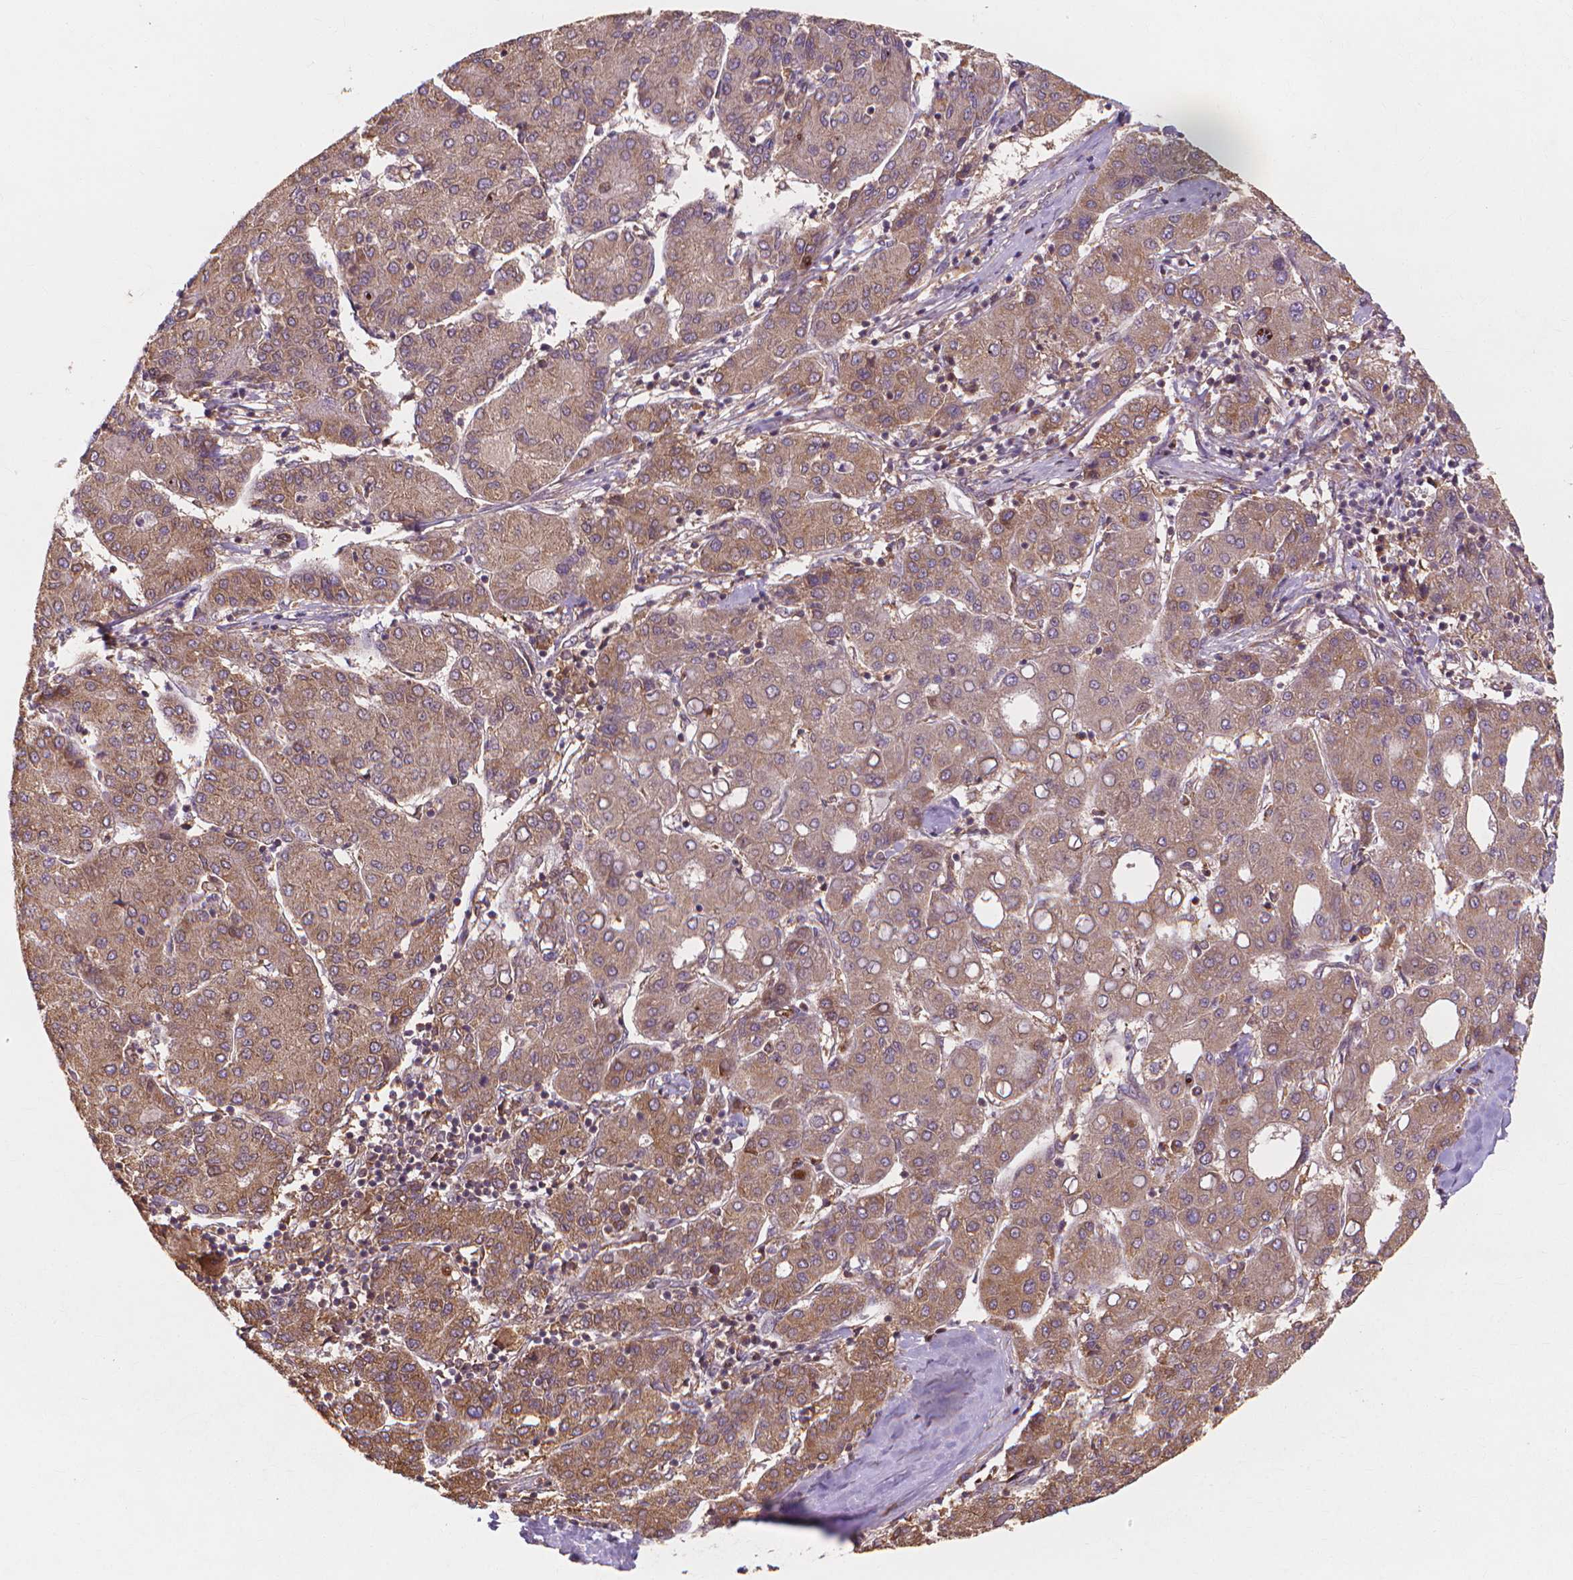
{"staining": {"intensity": "moderate", "quantity": ">75%", "location": "cytoplasmic/membranous"}, "tissue": "liver cancer", "cell_type": "Tumor cells", "image_type": "cancer", "snomed": [{"axis": "morphology", "description": "Carcinoma, Hepatocellular, NOS"}, {"axis": "topography", "description": "Liver"}], "caption": "About >75% of tumor cells in human liver cancer reveal moderate cytoplasmic/membranous protein positivity as visualized by brown immunohistochemical staining.", "gene": "TAB2", "patient": {"sex": "male", "age": 65}}